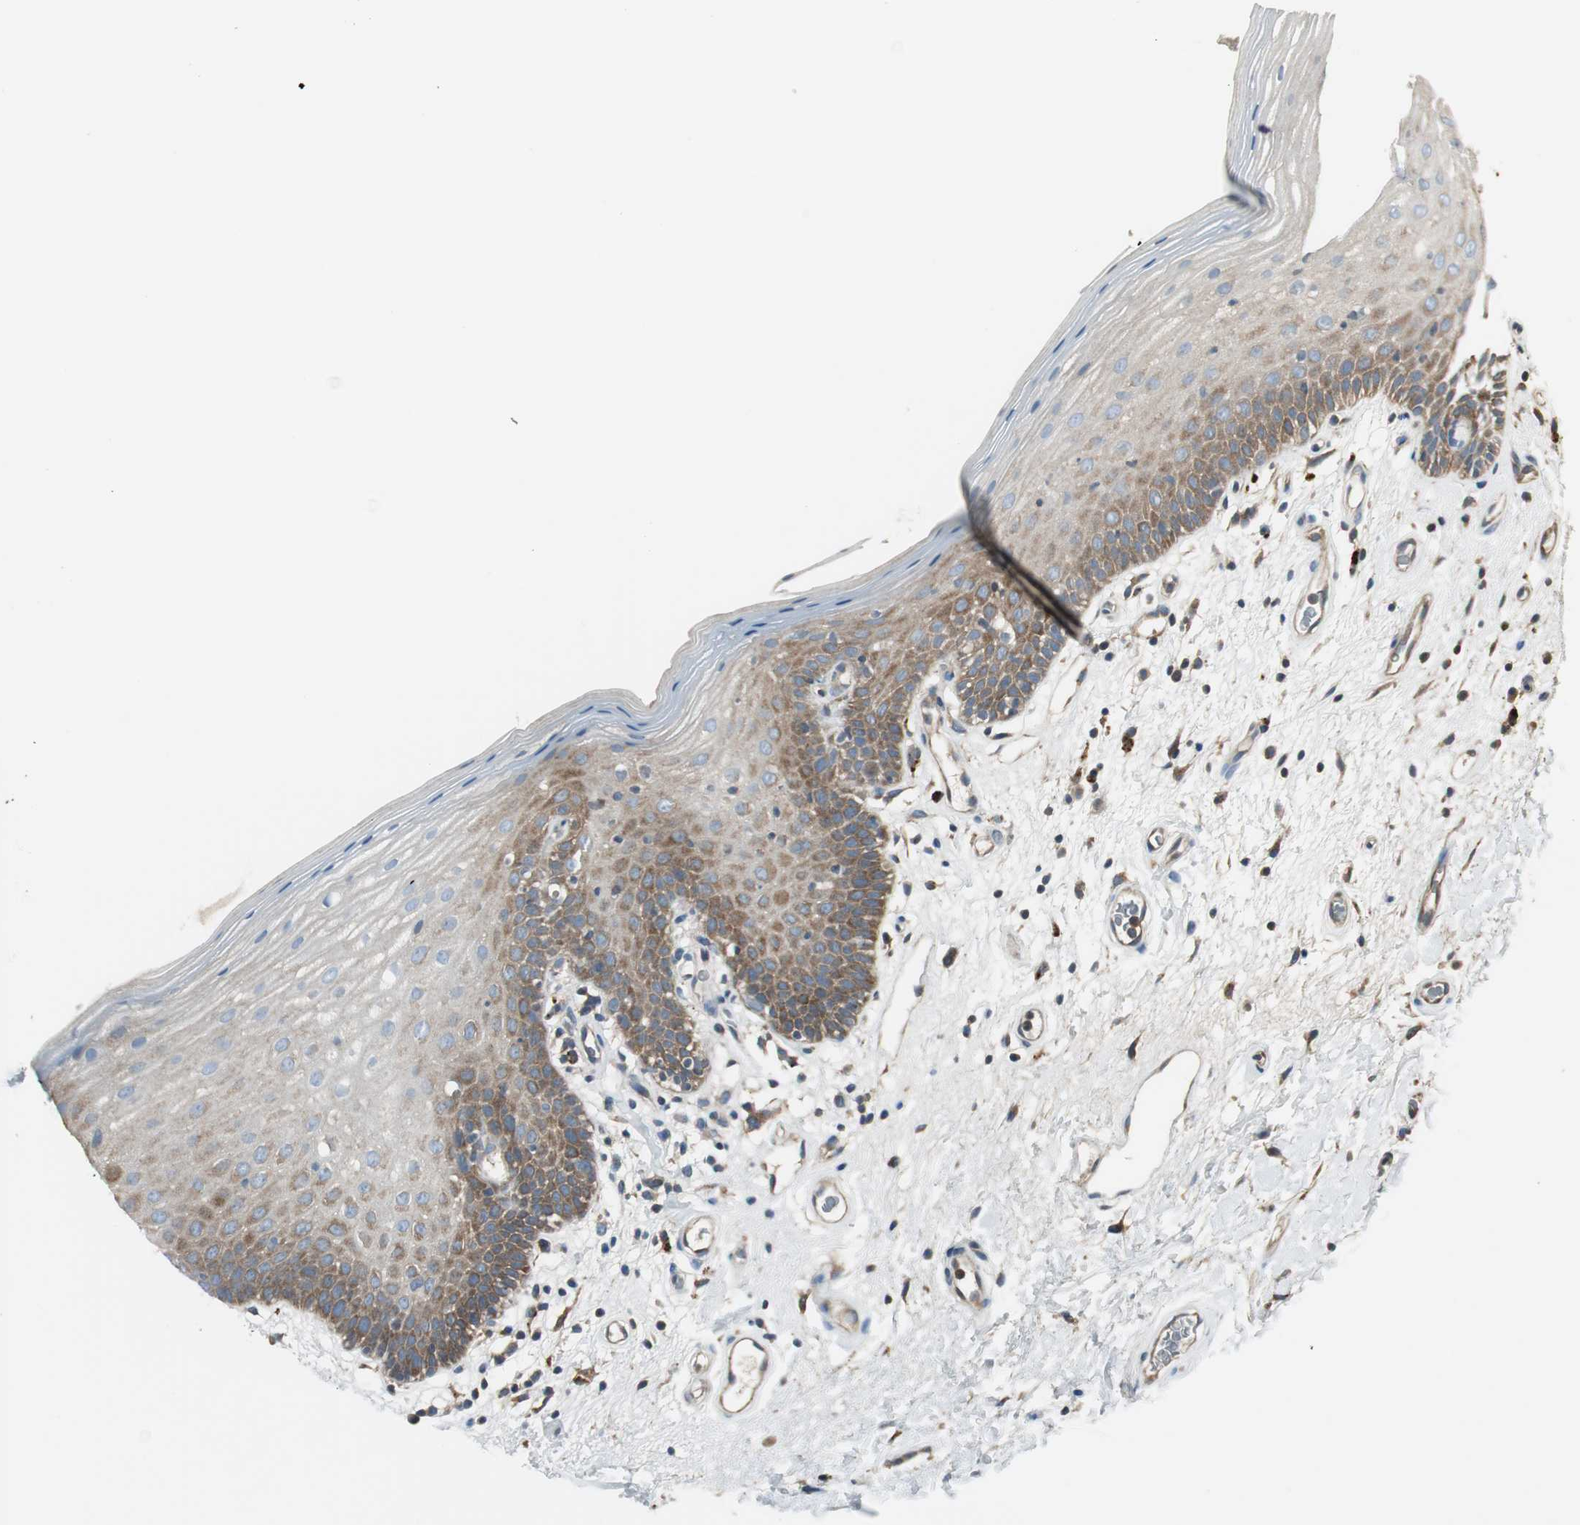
{"staining": {"intensity": "moderate", "quantity": ">75%", "location": "cytoplasmic/membranous"}, "tissue": "oral mucosa", "cell_type": "Squamous epithelial cells", "image_type": "normal", "snomed": [{"axis": "morphology", "description": "Normal tissue, NOS"}, {"axis": "morphology", "description": "Squamous cell carcinoma, NOS"}, {"axis": "topography", "description": "Skeletal muscle"}, {"axis": "topography", "description": "Oral tissue"}, {"axis": "topography", "description": "Head-Neck"}], "caption": "Immunohistochemical staining of normal oral mucosa displays moderate cytoplasmic/membranous protein positivity in about >75% of squamous epithelial cells. The staining is performed using DAB brown chromogen to label protein expression. The nuclei are counter-stained blue using hematoxylin.", "gene": "NCK1", "patient": {"sex": "male", "age": 71}}